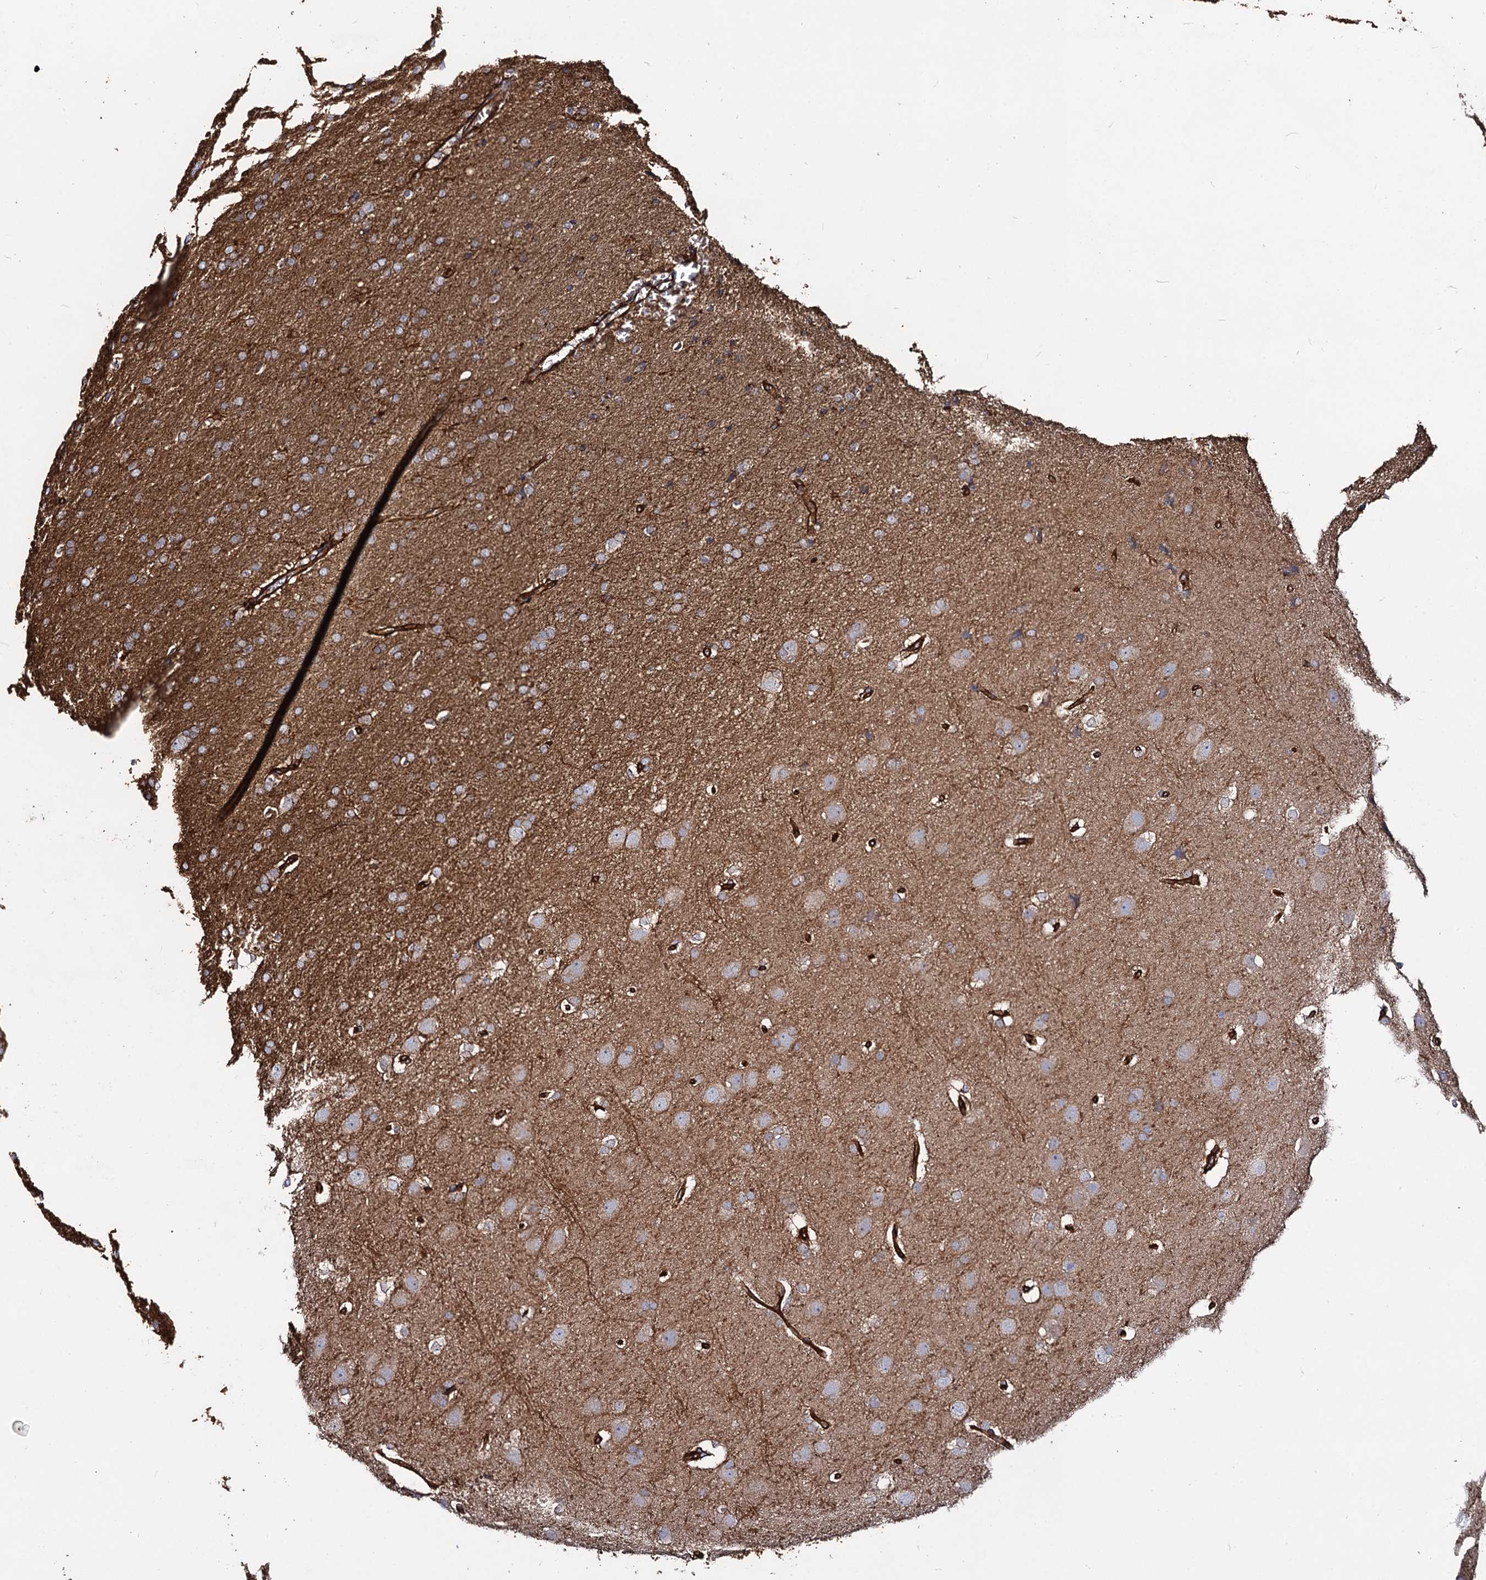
{"staining": {"intensity": "moderate", "quantity": ">75%", "location": "cytoplasmic/membranous"}, "tissue": "glioma", "cell_type": "Tumor cells", "image_type": "cancer", "snomed": [{"axis": "morphology", "description": "Glioma, malignant, Low grade"}, {"axis": "topography", "description": "Brain"}], "caption": "Immunohistochemical staining of human malignant low-grade glioma reveals medium levels of moderate cytoplasmic/membranous expression in about >75% of tumor cells. (DAB = brown stain, brightfield microscopy at high magnification).", "gene": "CIP2A", "patient": {"sex": "female", "age": 32}}